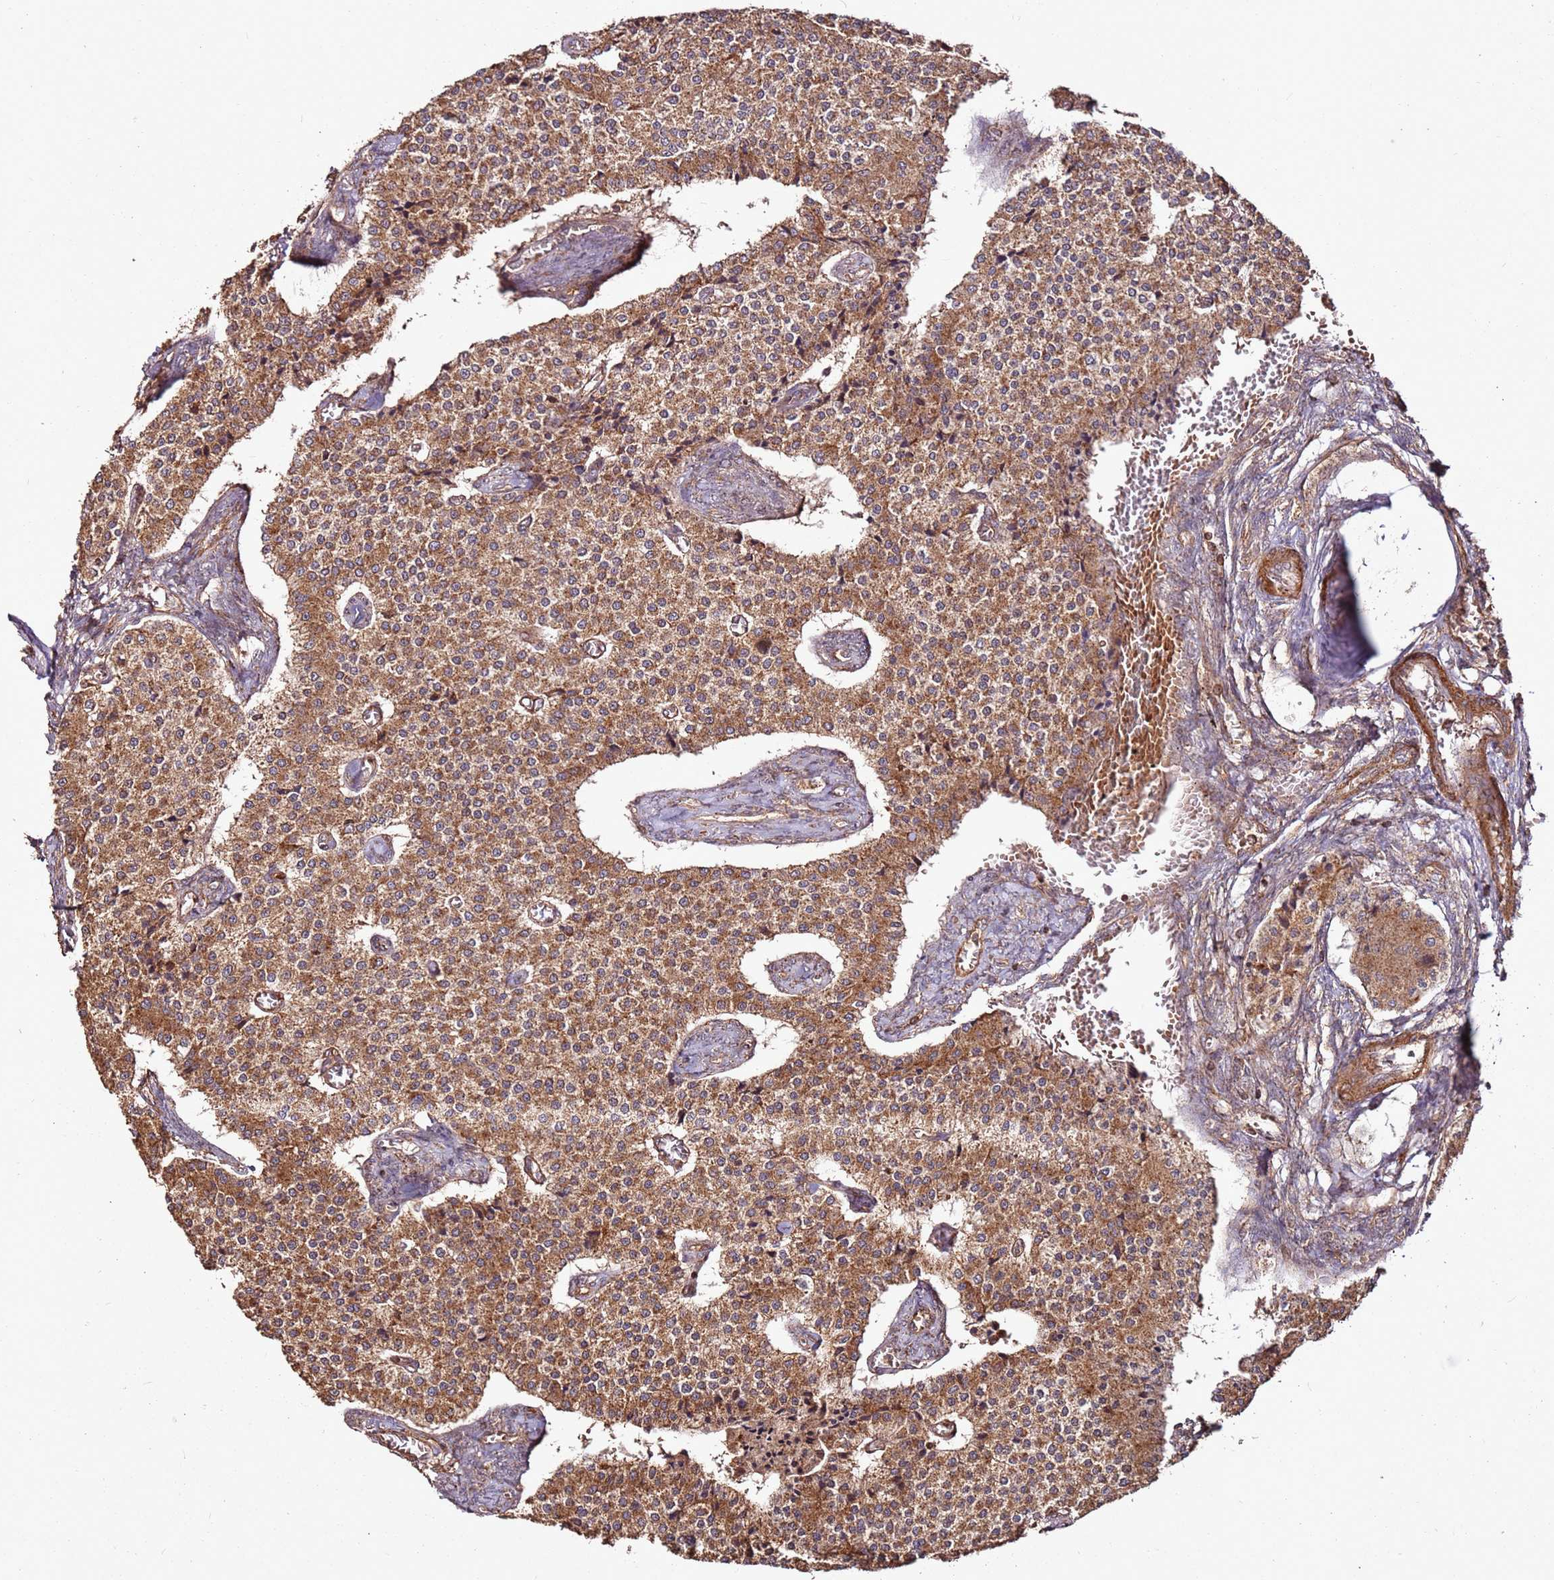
{"staining": {"intensity": "moderate", "quantity": ">75%", "location": "cytoplasmic/membranous"}, "tissue": "carcinoid", "cell_type": "Tumor cells", "image_type": "cancer", "snomed": [{"axis": "morphology", "description": "Carcinoid, malignant, NOS"}, {"axis": "topography", "description": "Colon"}], "caption": "Immunohistochemical staining of human carcinoid (malignant) displays moderate cytoplasmic/membranous protein positivity in approximately >75% of tumor cells.", "gene": "FAM186A", "patient": {"sex": "female", "age": 52}}